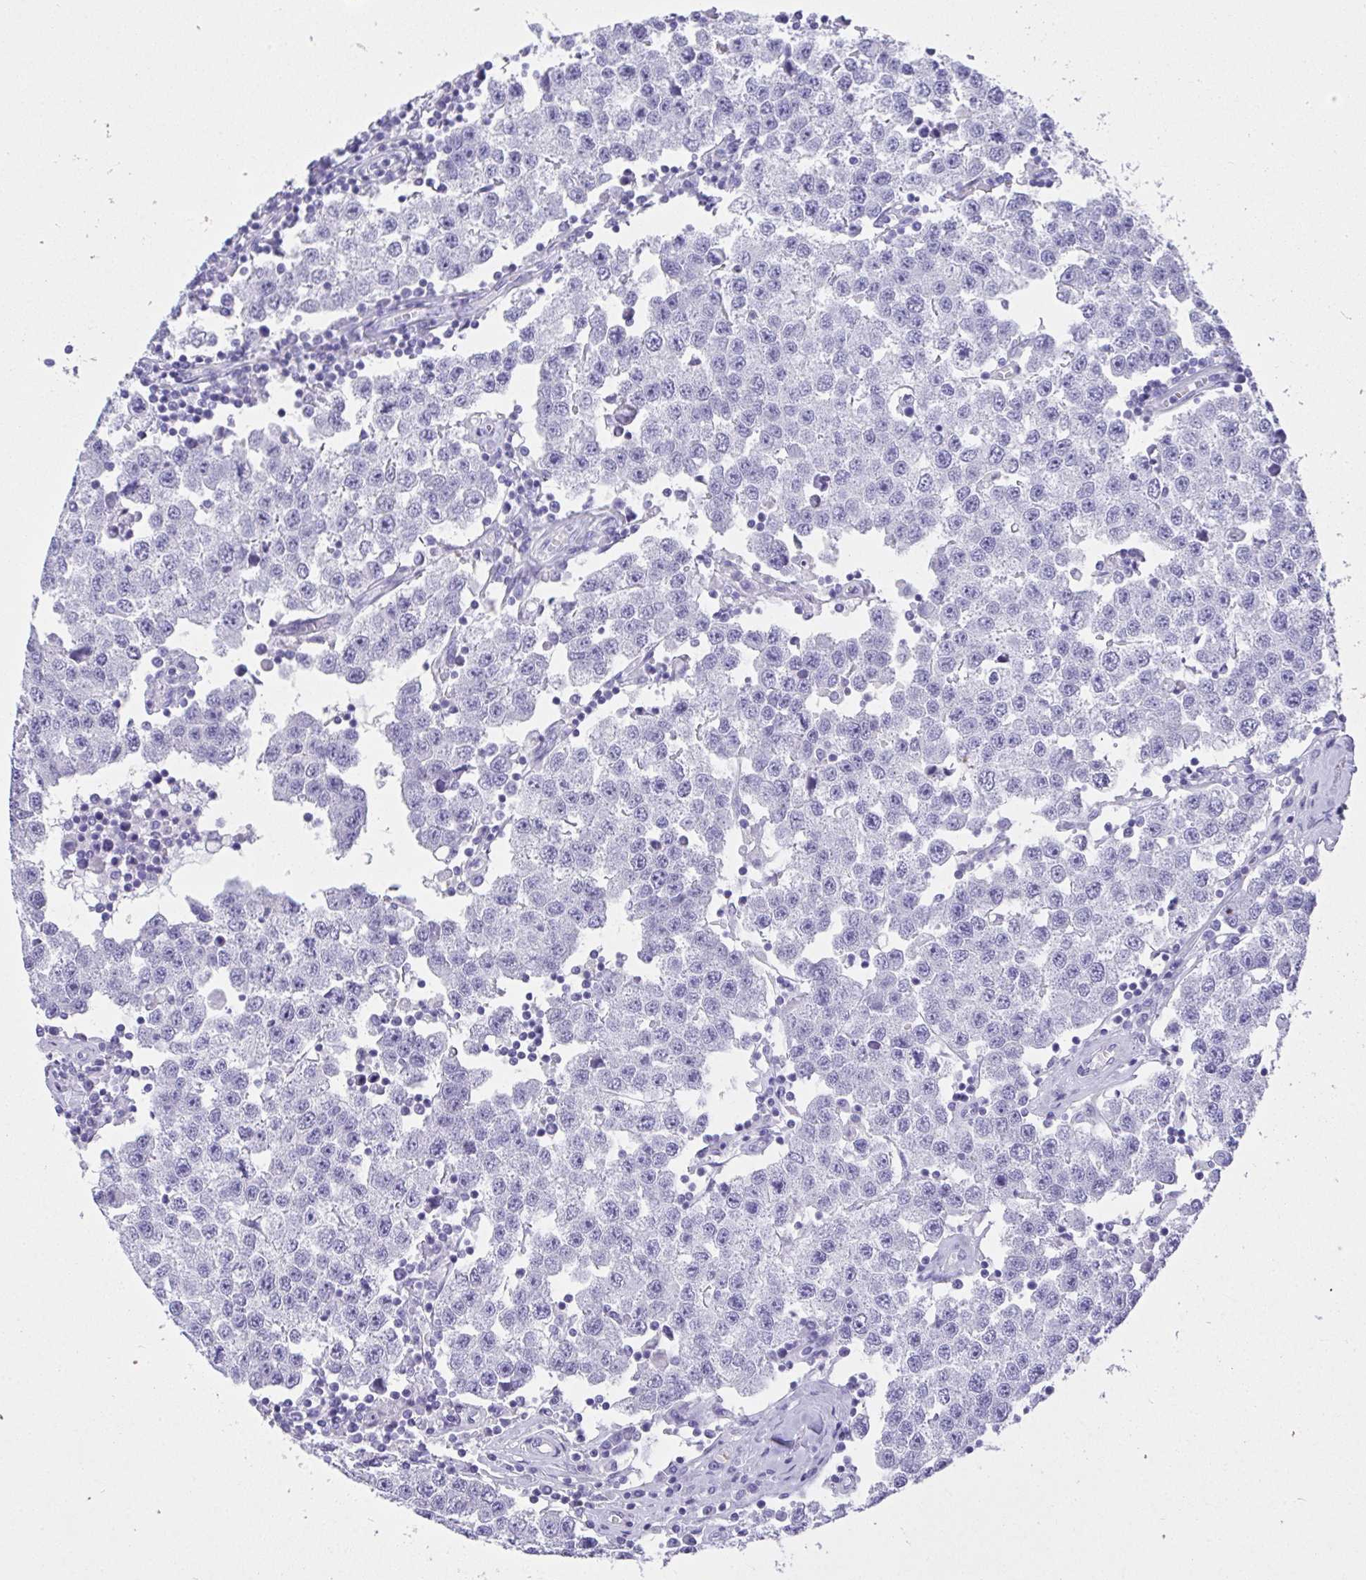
{"staining": {"intensity": "negative", "quantity": "none", "location": "none"}, "tissue": "testis cancer", "cell_type": "Tumor cells", "image_type": "cancer", "snomed": [{"axis": "morphology", "description": "Seminoma, NOS"}, {"axis": "topography", "description": "Testis"}], "caption": "The histopathology image exhibits no significant staining in tumor cells of testis cancer (seminoma).", "gene": "AVIL", "patient": {"sex": "male", "age": 34}}